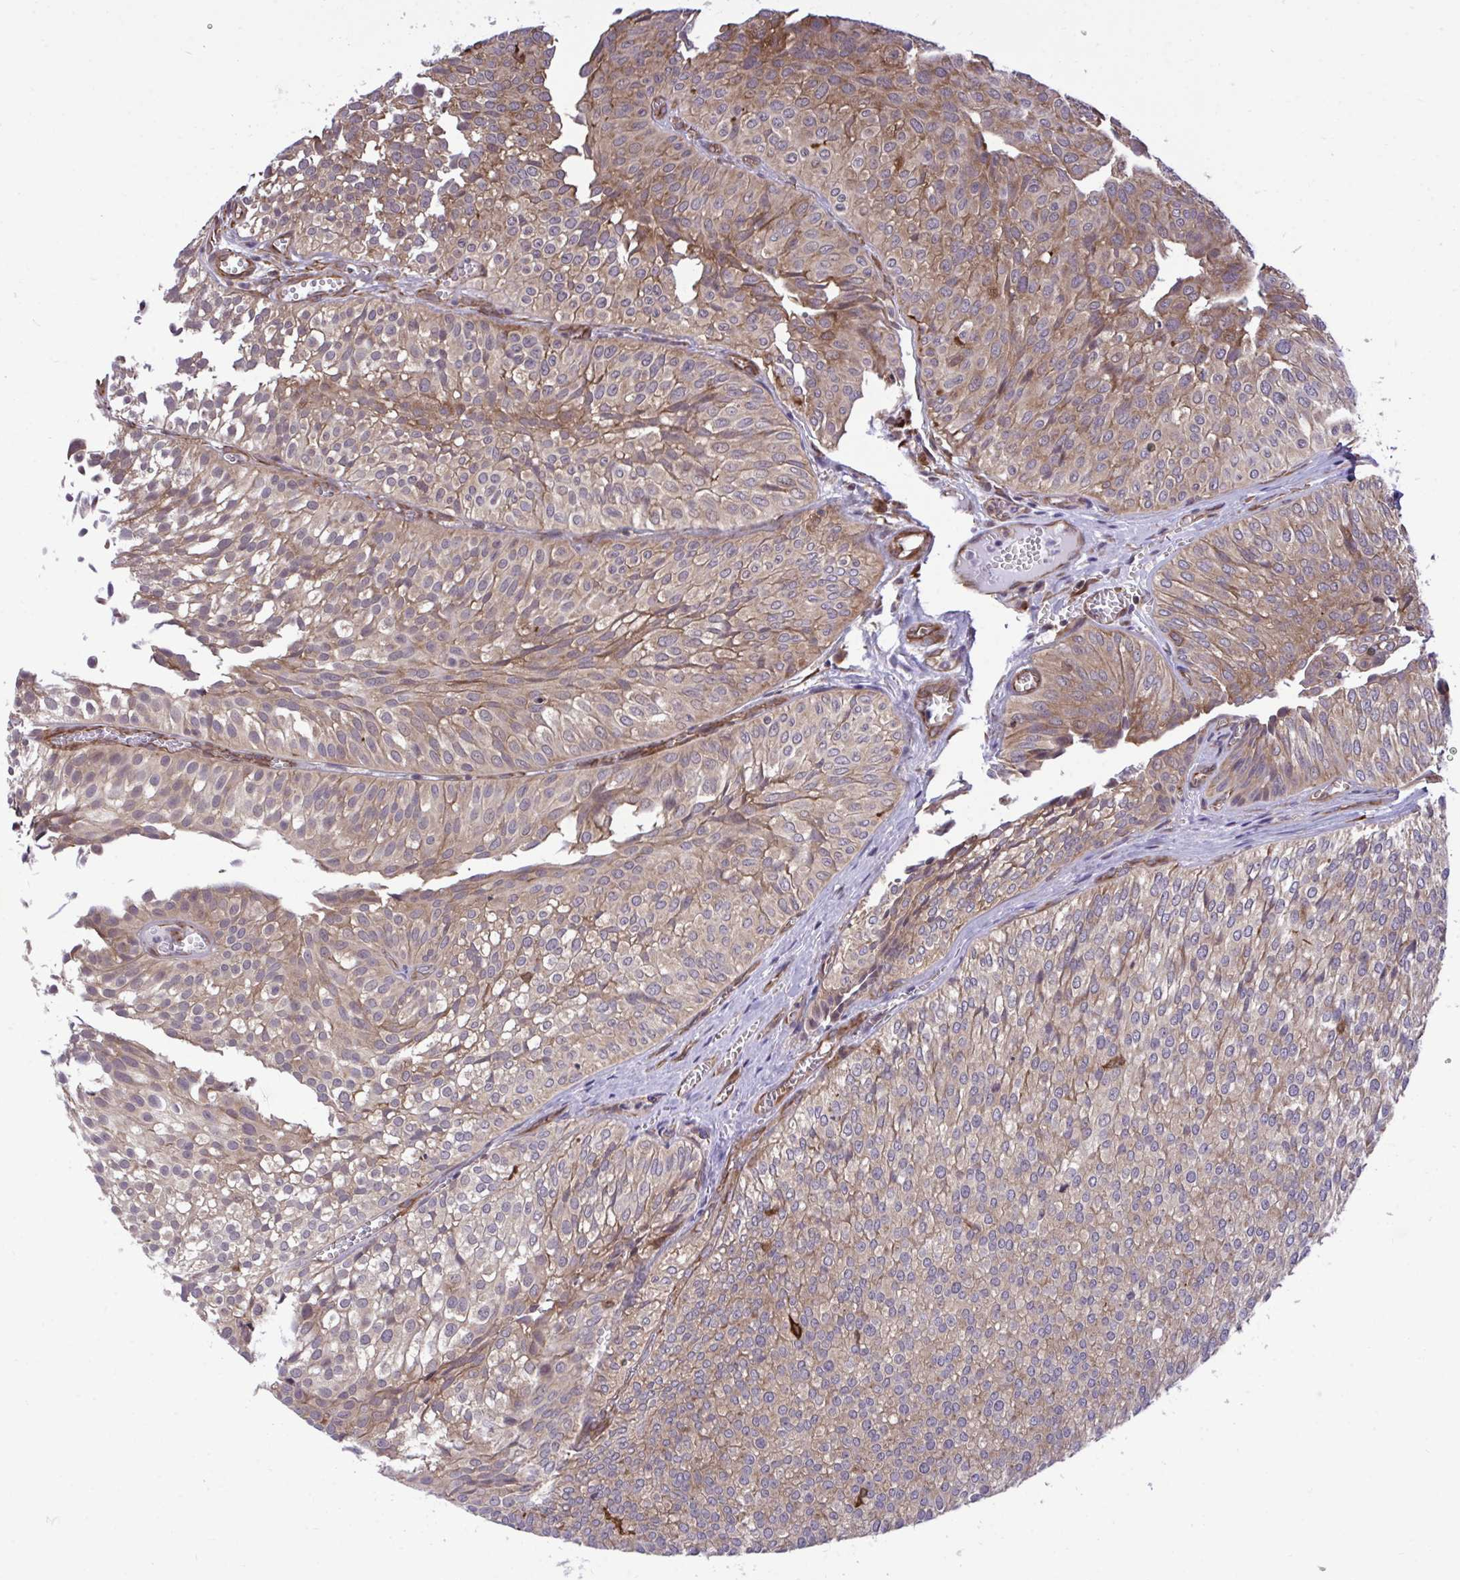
{"staining": {"intensity": "moderate", "quantity": "25%-75%", "location": "cytoplasmic/membranous"}, "tissue": "urothelial cancer", "cell_type": "Tumor cells", "image_type": "cancer", "snomed": [{"axis": "morphology", "description": "Urothelial carcinoma, Low grade"}, {"axis": "topography", "description": "Urinary bladder"}], "caption": "Low-grade urothelial carcinoma was stained to show a protein in brown. There is medium levels of moderate cytoplasmic/membranous positivity in about 25%-75% of tumor cells. (DAB (3,3'-diaminobenzidine) IHC with brightfield microscopy, high magnification).", "gene": "RPS15", "patient": {"sex": "male", "age": 91}}